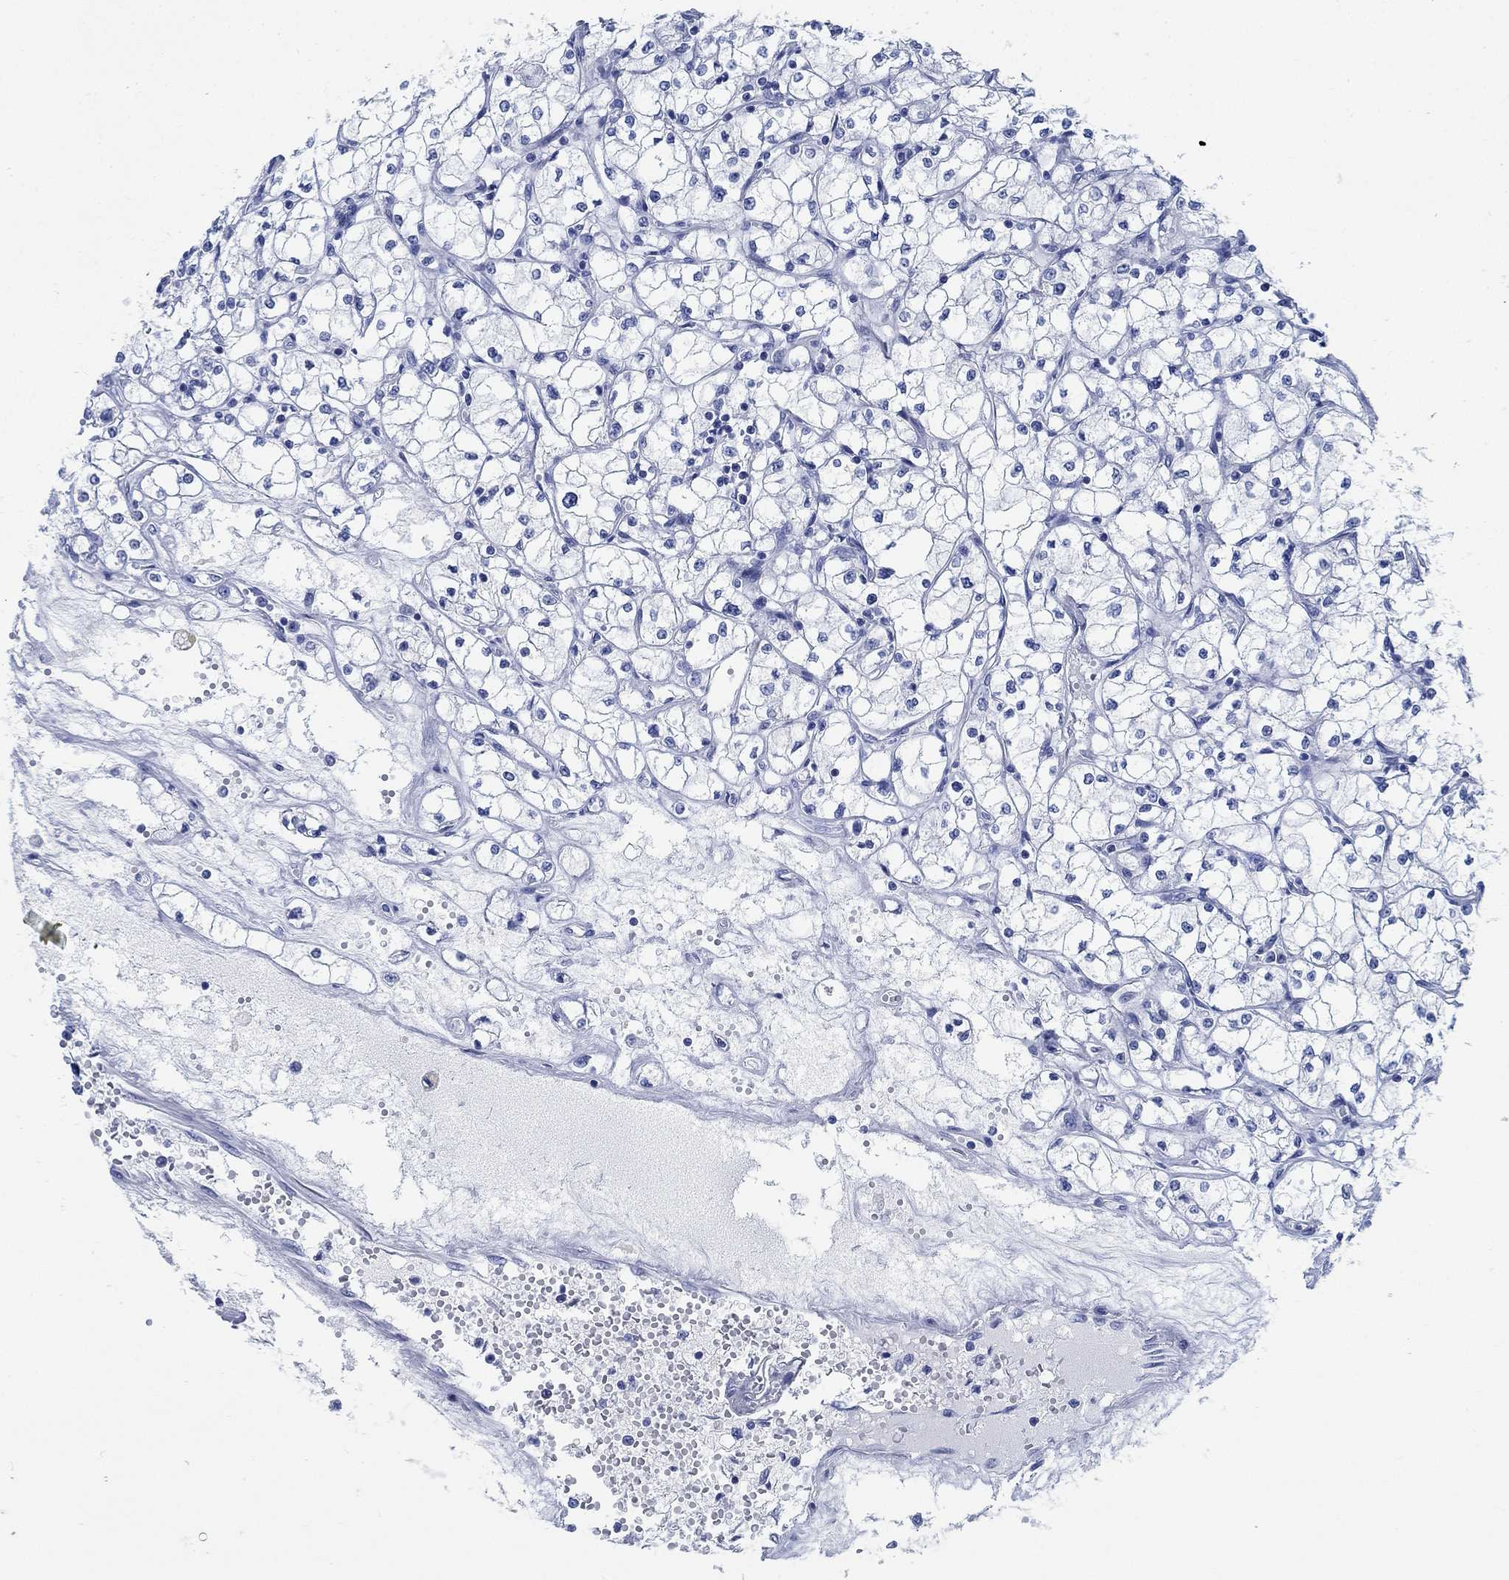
{"staining": {"intensity": "negative", "quantity": "none", "location": "none"}, "tissue": "renal cancer", "cell_type": "Tumor cells", "image_type": "cancer", "snomed": [{"axis": "morphology", "description": "Adenocarcinoma, NOS"}, {"axis": "topography", "description": "Kidney"}], "caption": "An immunohistochemistry micrograph of renal cancer is shown. There is no staining in tumor cells of renal cancer.", "gene": "RBM20", "patient": {"sex": "male", "age": 67}}